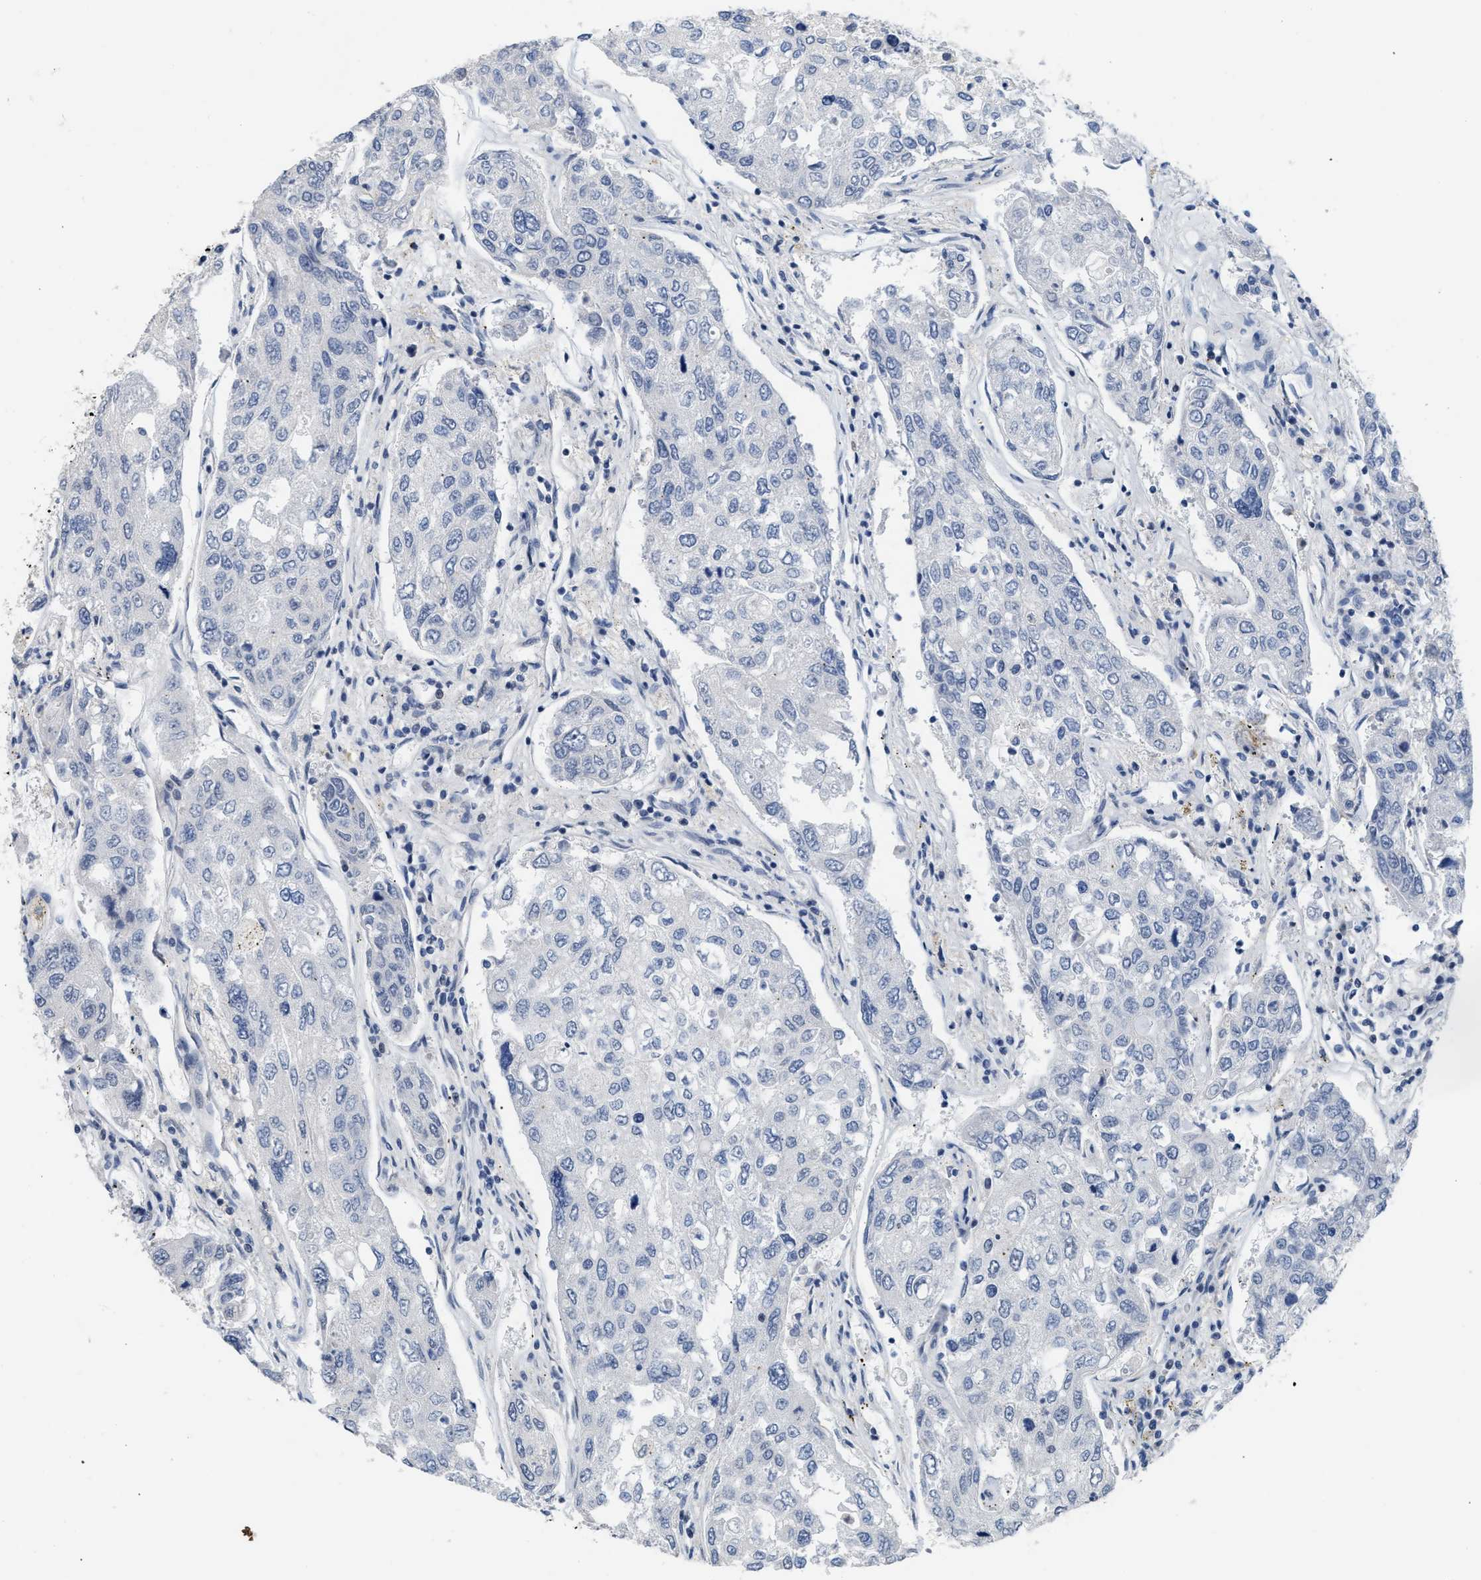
{"staining": {"intensity": "negative", "quantity": "none", "location": "none"}, "tissue": "urothelial cancer", "cell_type": "Tumor cells", "image_type": "cancer", "snomed": [{"axis": "morphology", "description": "Urothelial carcinoma, High grade"}, {"axis": "topography", "description": "Lymph node"}, {"axis": "topography", "description": "Urinary bladder"}], "caption": "IHC of human urothelial carcinoma (high-grade) demonstrates no positivity in tumor cells.", "gene": "TXNRD3", "patient": {"sex": "male", "age": 51}}